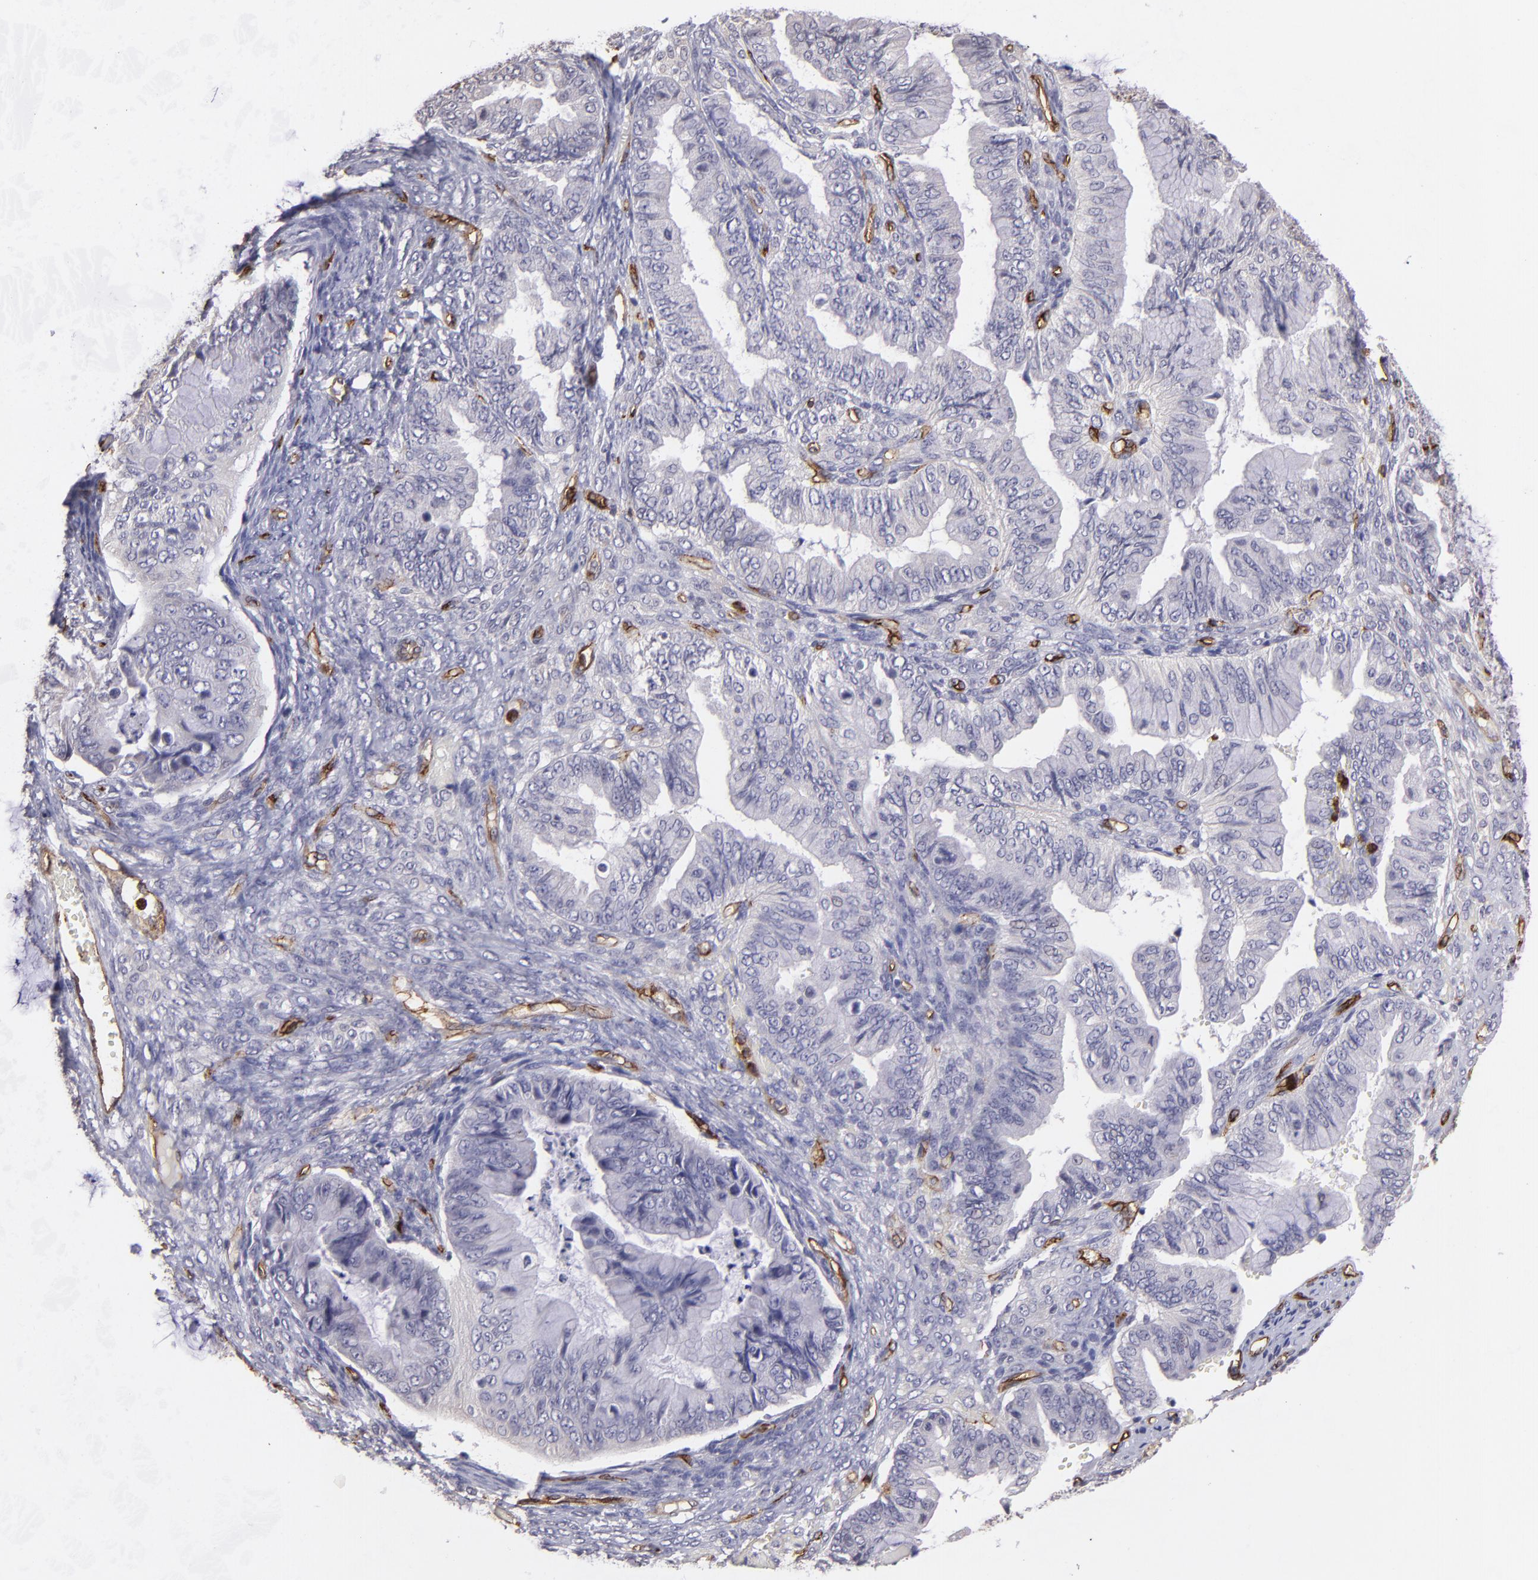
{"staining": {"intensity": "negative", "quantity": "none", "location": "none"}, "tissue": "ovarian cancer", "cell_type": "Tumor cells", "image_type": "cancer", "snomed": [{"axis": "morphology", "description": "Cystadenocarcinoma, mucinous, NOS"}, {"axis": "topography", "description": "Ovary"}], "caption": "This photomicrograph is of ovarian cancer (mucinous cystadenocarcinoma) stained with IHC to label a protein in brown with the nuclei are counter-stained blue. There is no positivity in tumor cells.", "gene": "DYSF", "patient": {"sex": "female", "age": 36}}